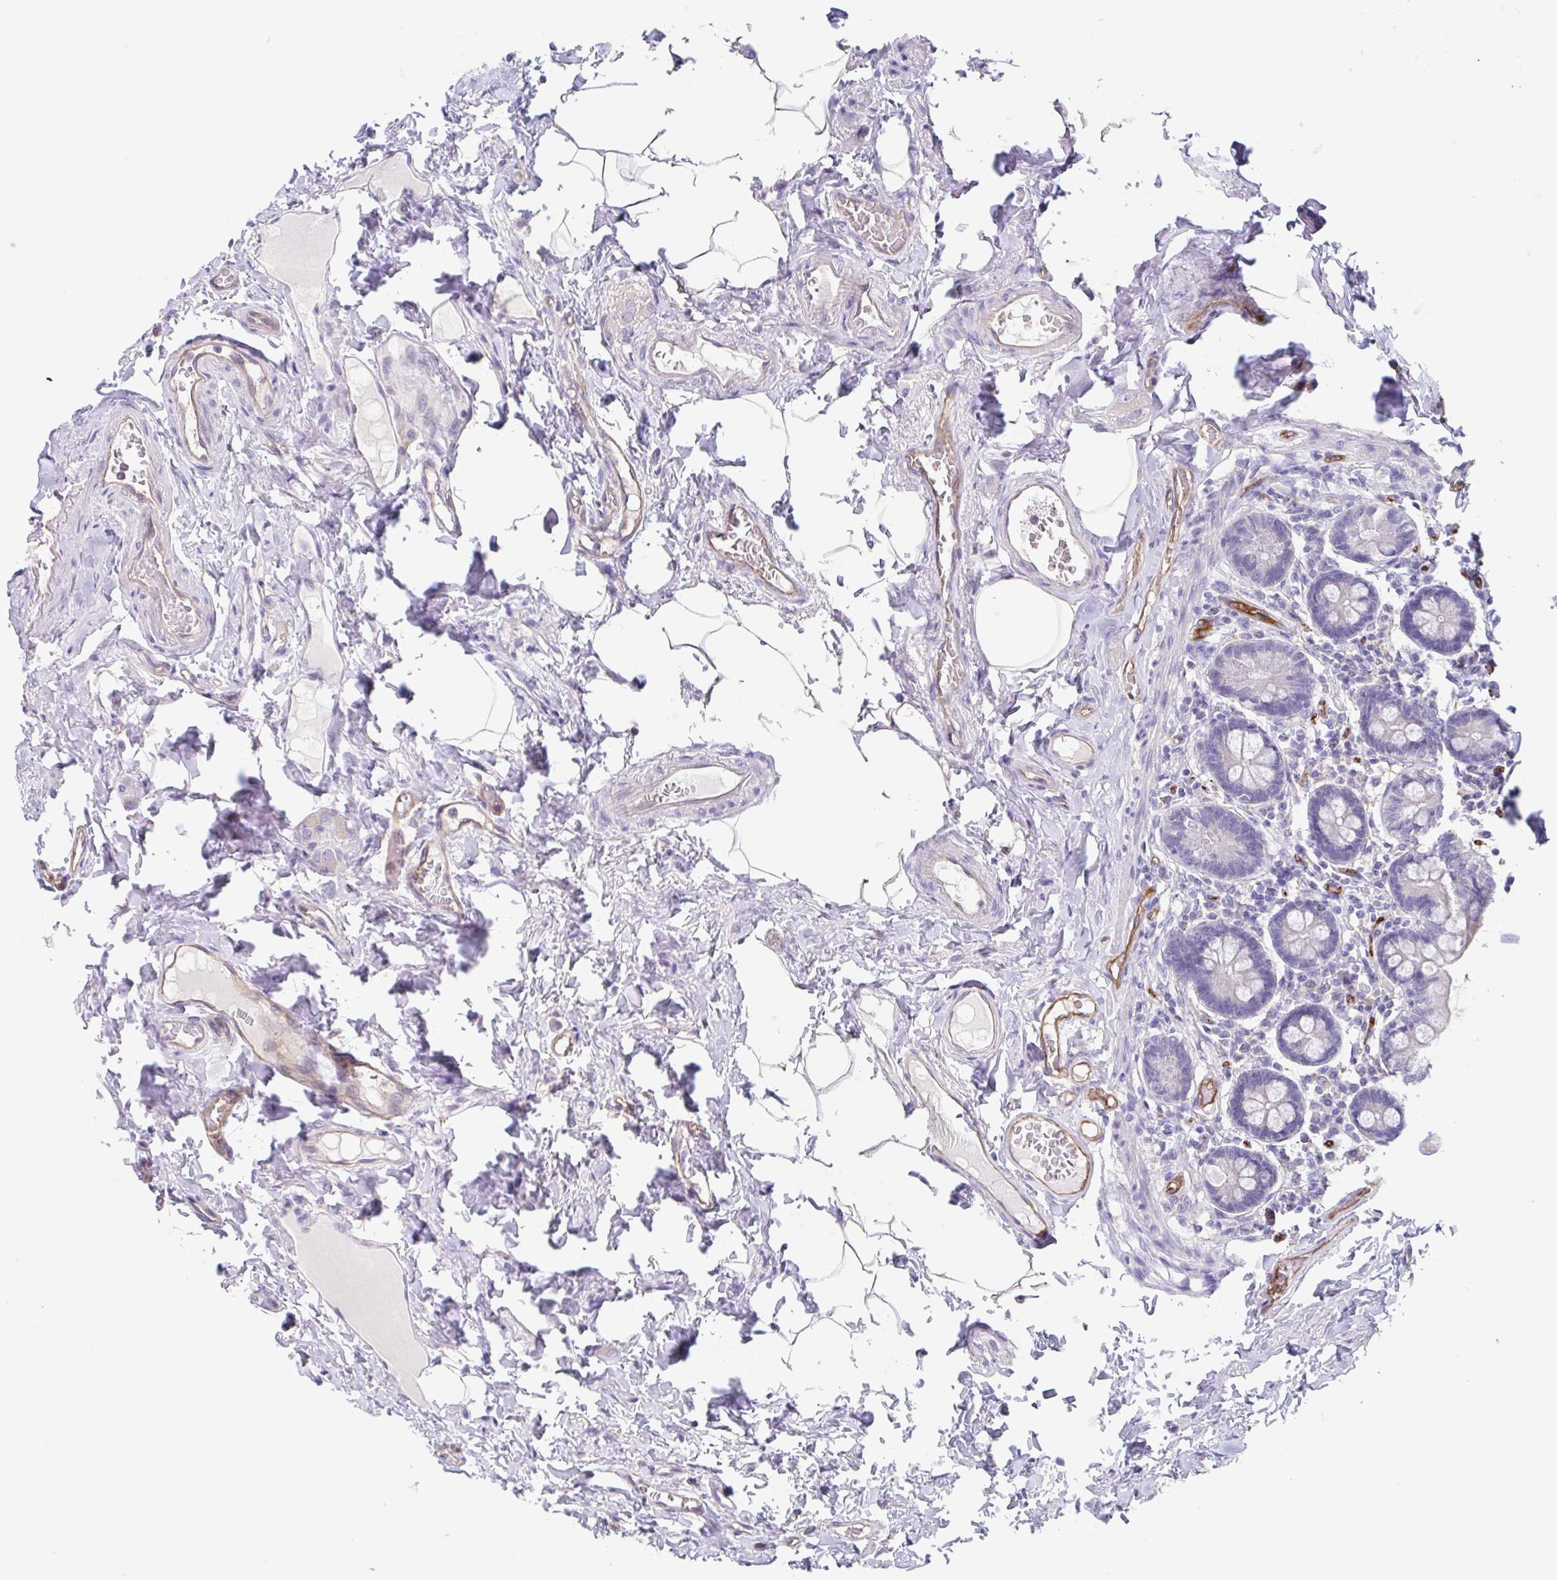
{"staining": {"intensity": "negative", "quantity": "none", "location": "none"}, "tissue": "small intestine", "cell_type": "Glandular cells", "image_type": "normal", "snomed": [{"axis": "morphology", "description": "Normal tissue, NOS"}, {"axis": "topography", "description": "Small intestine"}], "caption": "Immunohistochemistry (IHC) of normal human small intestine reveals no expression in glandular cells.", "gene": "EHD4", "patient": {"sex": "female", "age": 64}}